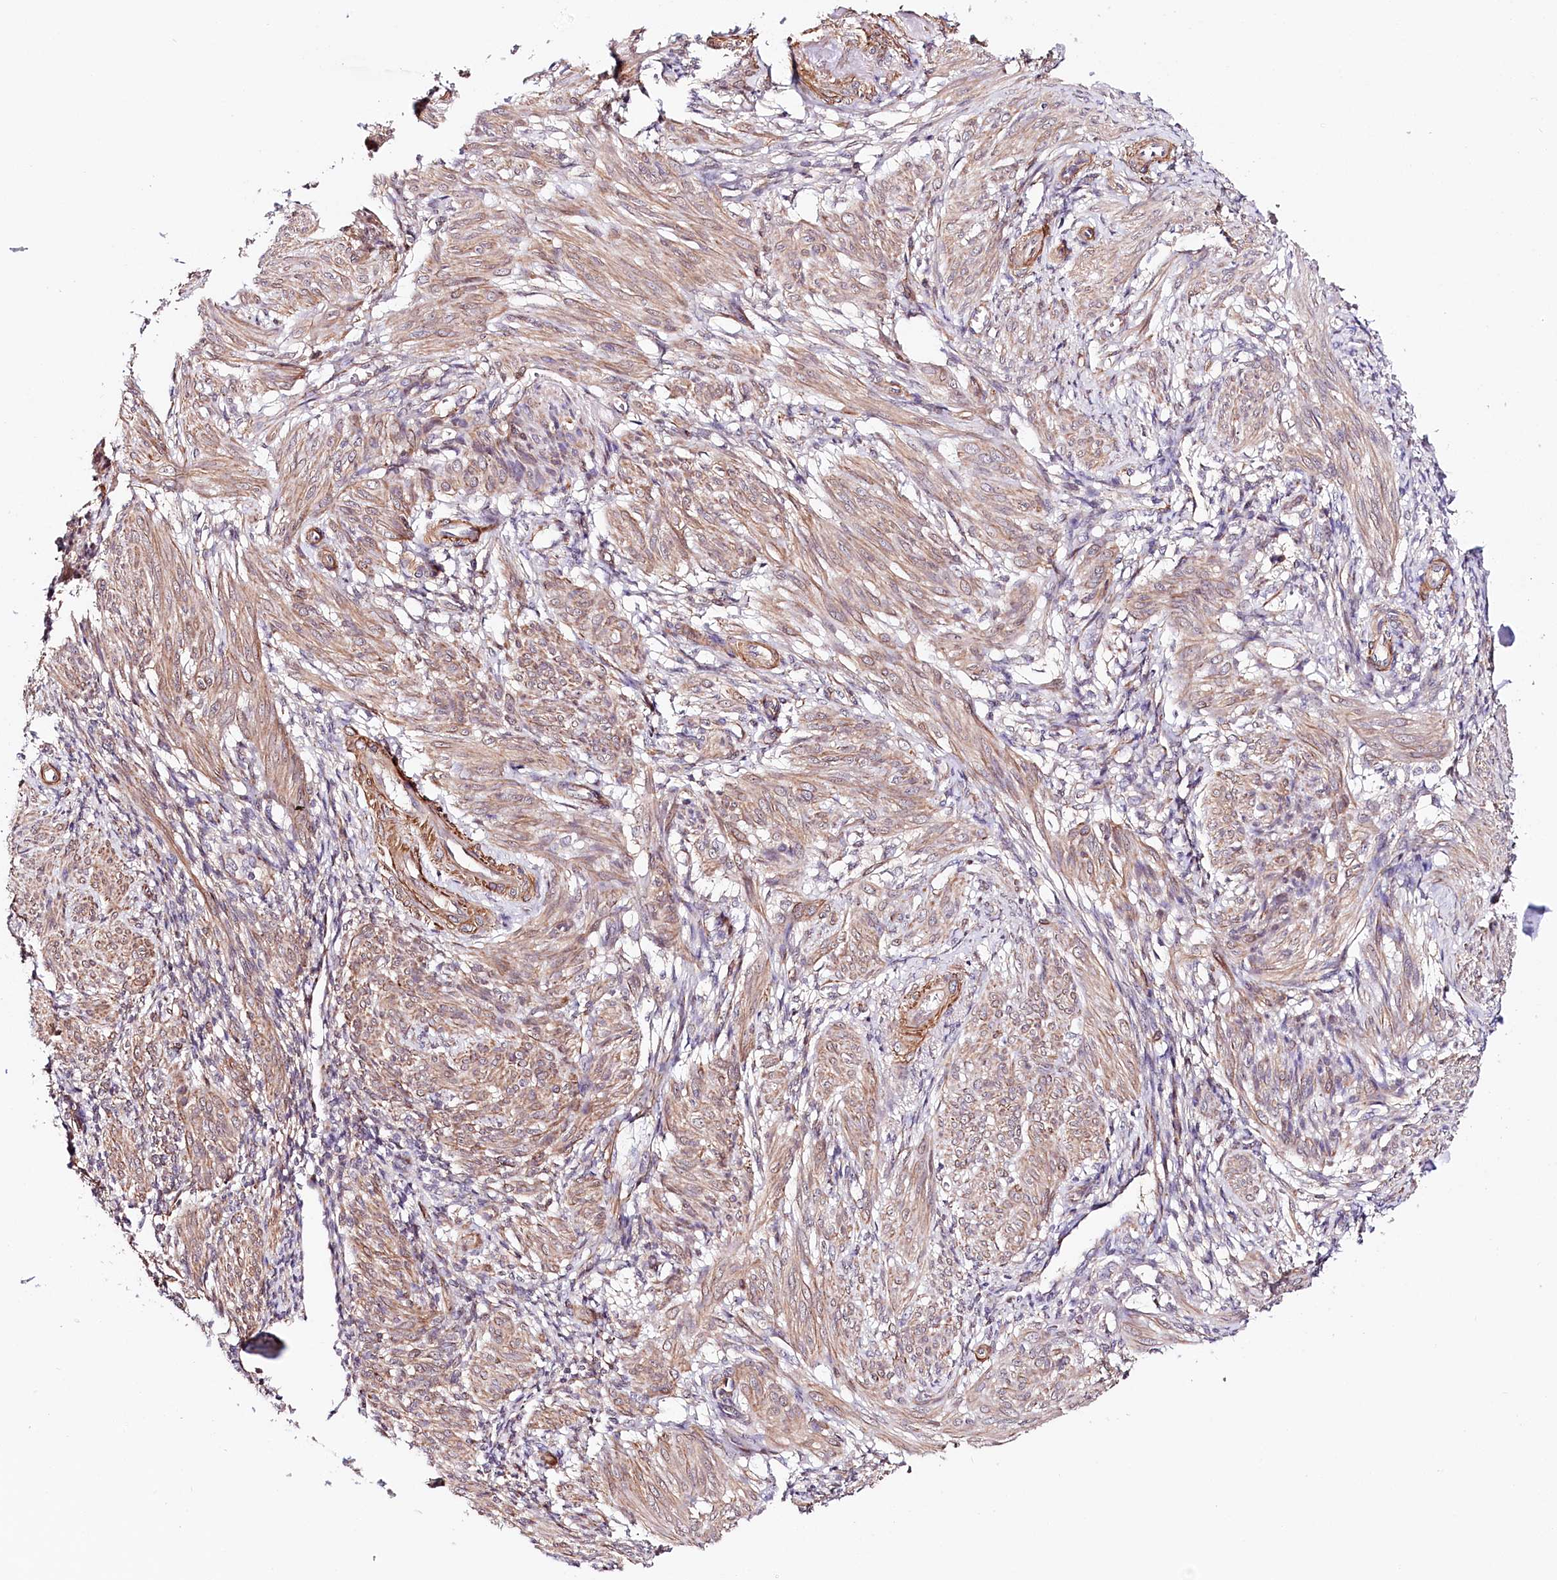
{"staining": {"intensity": "moderate", "quantity": ">75%", "location": "cytoplasmic/membranous"}, "tissue": "smooth muscle", "cell_type": "Smooth muscle cells", "image_type": "normal", "snomed": [{"axis": "morphology", "description": "Normal tissue, NOS"}, {"axis": "topography", "description": "Smooth muscle"}], "caption": "Protein expression analysis of unremarkable human smooth muscle reveals moderate cytoplasmic/membranous positivity in approximately >75% of smooth muscle cells.", "gene": "PPP2R5B", "patient": {"sex": "female", "age": 39}}